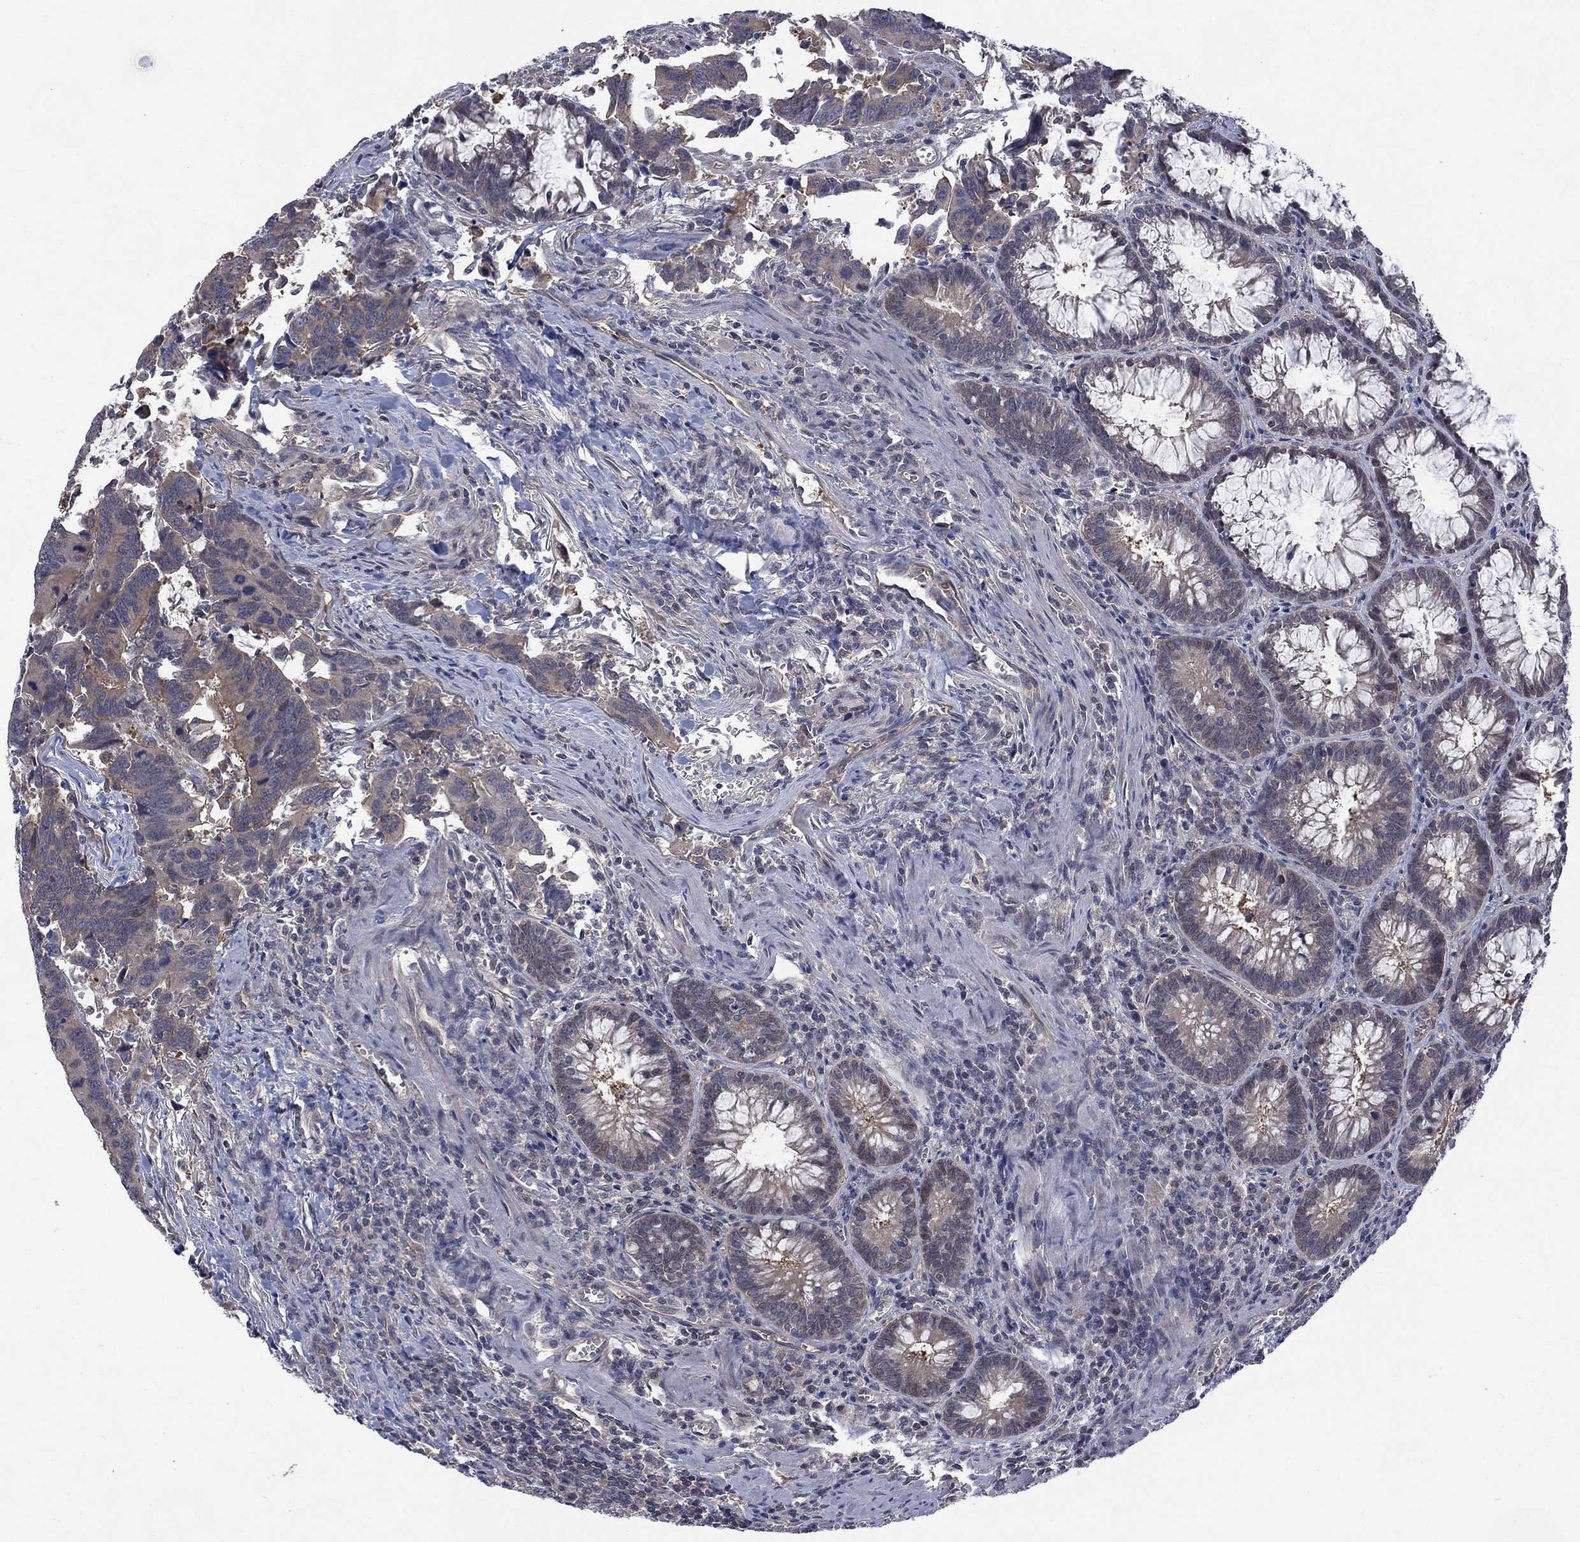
{"staining": {"intensity": "weak", "quantity": "25%-75%", "location": "cytoplasmic/membranous"}, "tissue": "colorectal cancer", "cell_type": "Tumor cells", "image_type": "cancer", "snomed": [{"axis": "morphology", "description": "Adenocarcinoma, NOS"}, {"axis": "topography", "description": "Rectum"}], "caption": "A brown stain highlights weak cytoplasmic/membranous staining of a protein in colorectal cancer tumor cells. The staining is performed using DAB brown chromogen to label protein expression. The nuclei are counter-stained blue using hematoxylin.", "gene": "PDZD2", "patient": {"sex": "male", "age": 67}}